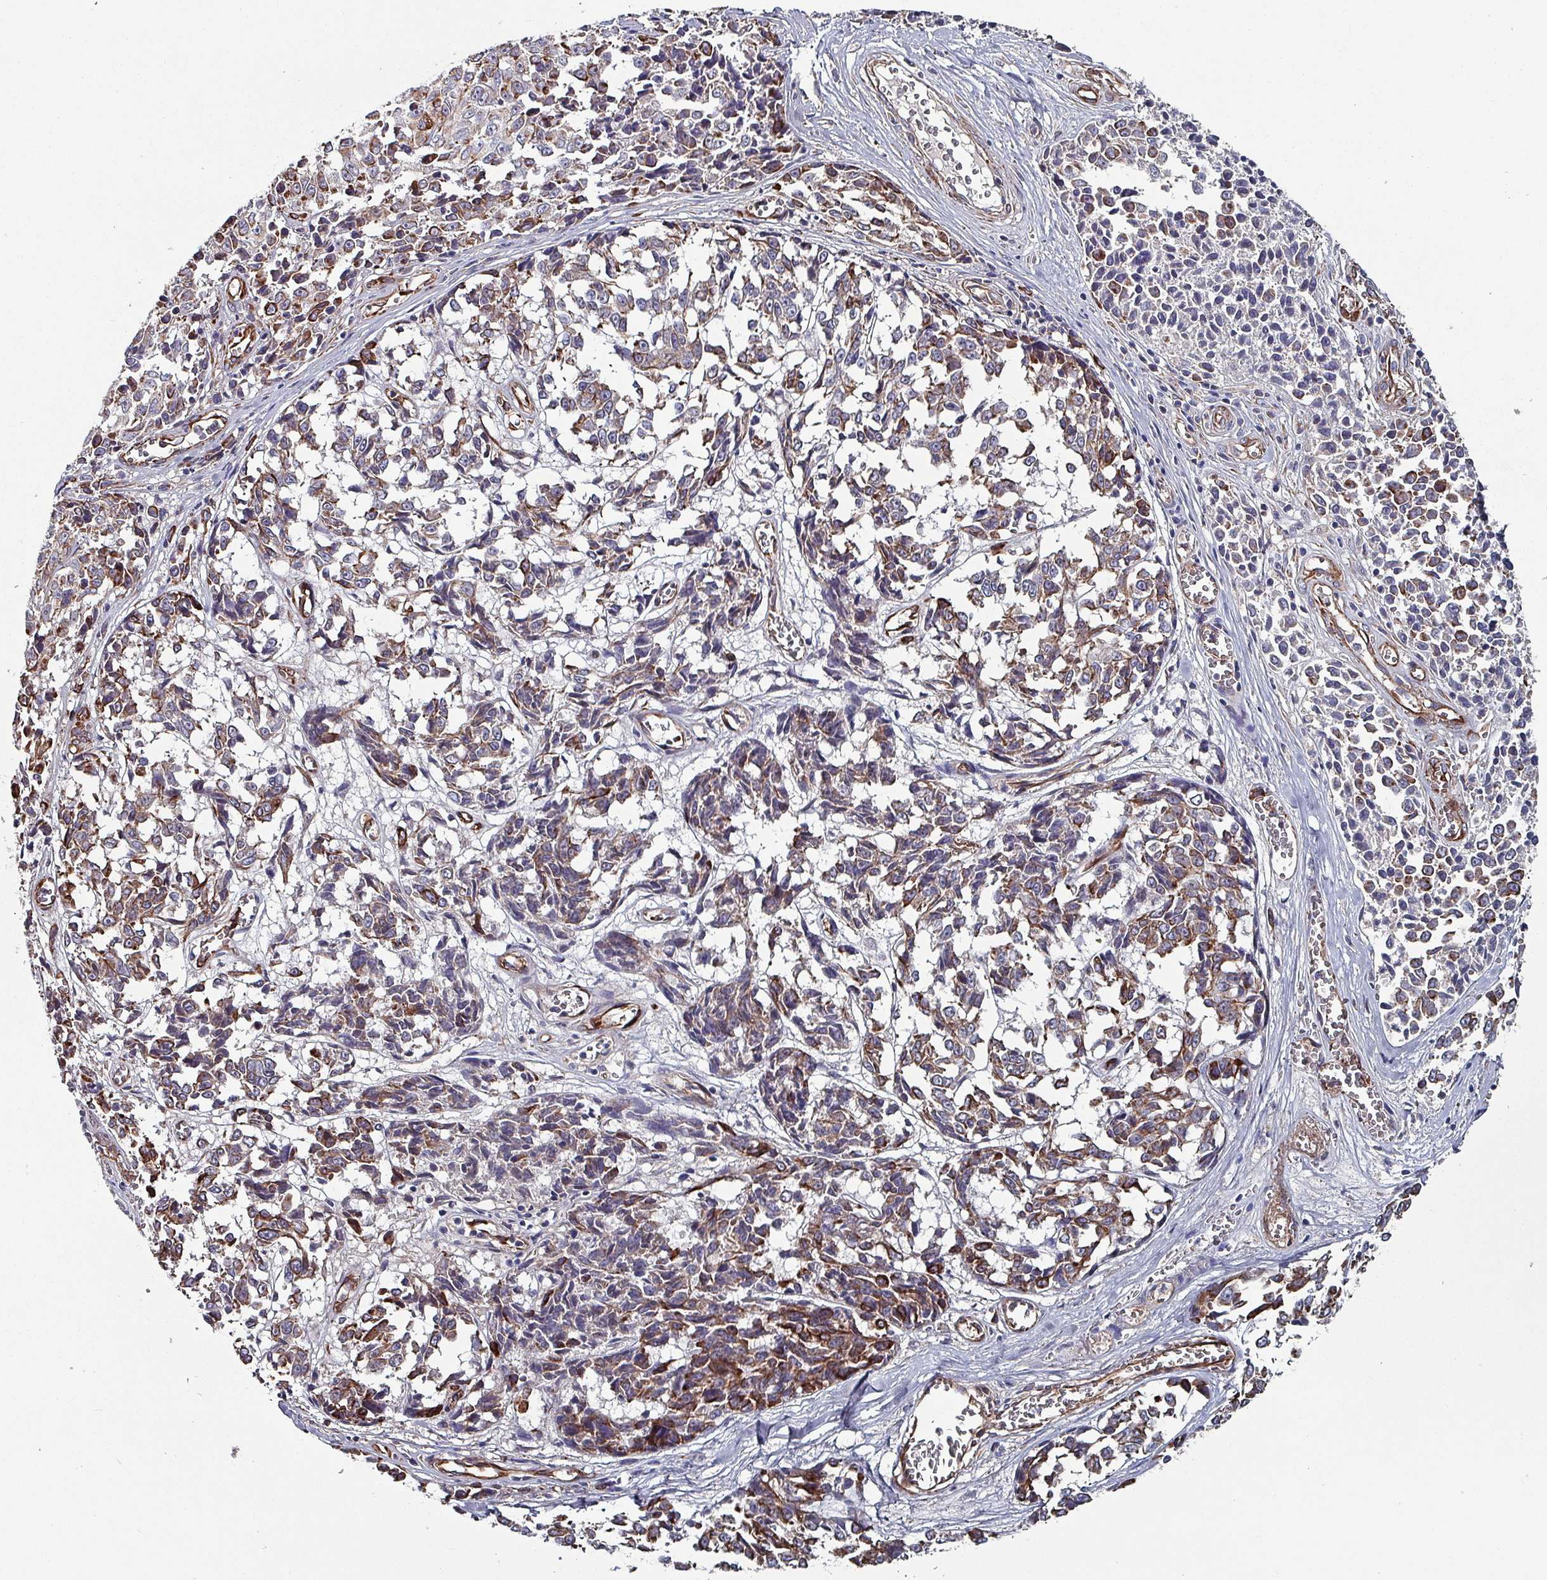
{"staining": {"intensity": "moderate", "quantity": "25%-75%", "location": "cytoplasmic/membranous"}, "tissue": "melanoma", "cell_type": "Tumor cells", "image_type": "cancer", "snomed": [{"axis": "morphology", "description": "Malignant melanoma, NOS"}, {"axis": "topography", "description": "Skin"}], "caption": "A brown stain shows moderate cytoplasmic/membranous positivity of a protein in human melanoma tumor cells.", "gene": "ANO10", "patient": {"sex": "female", "age": 64}}